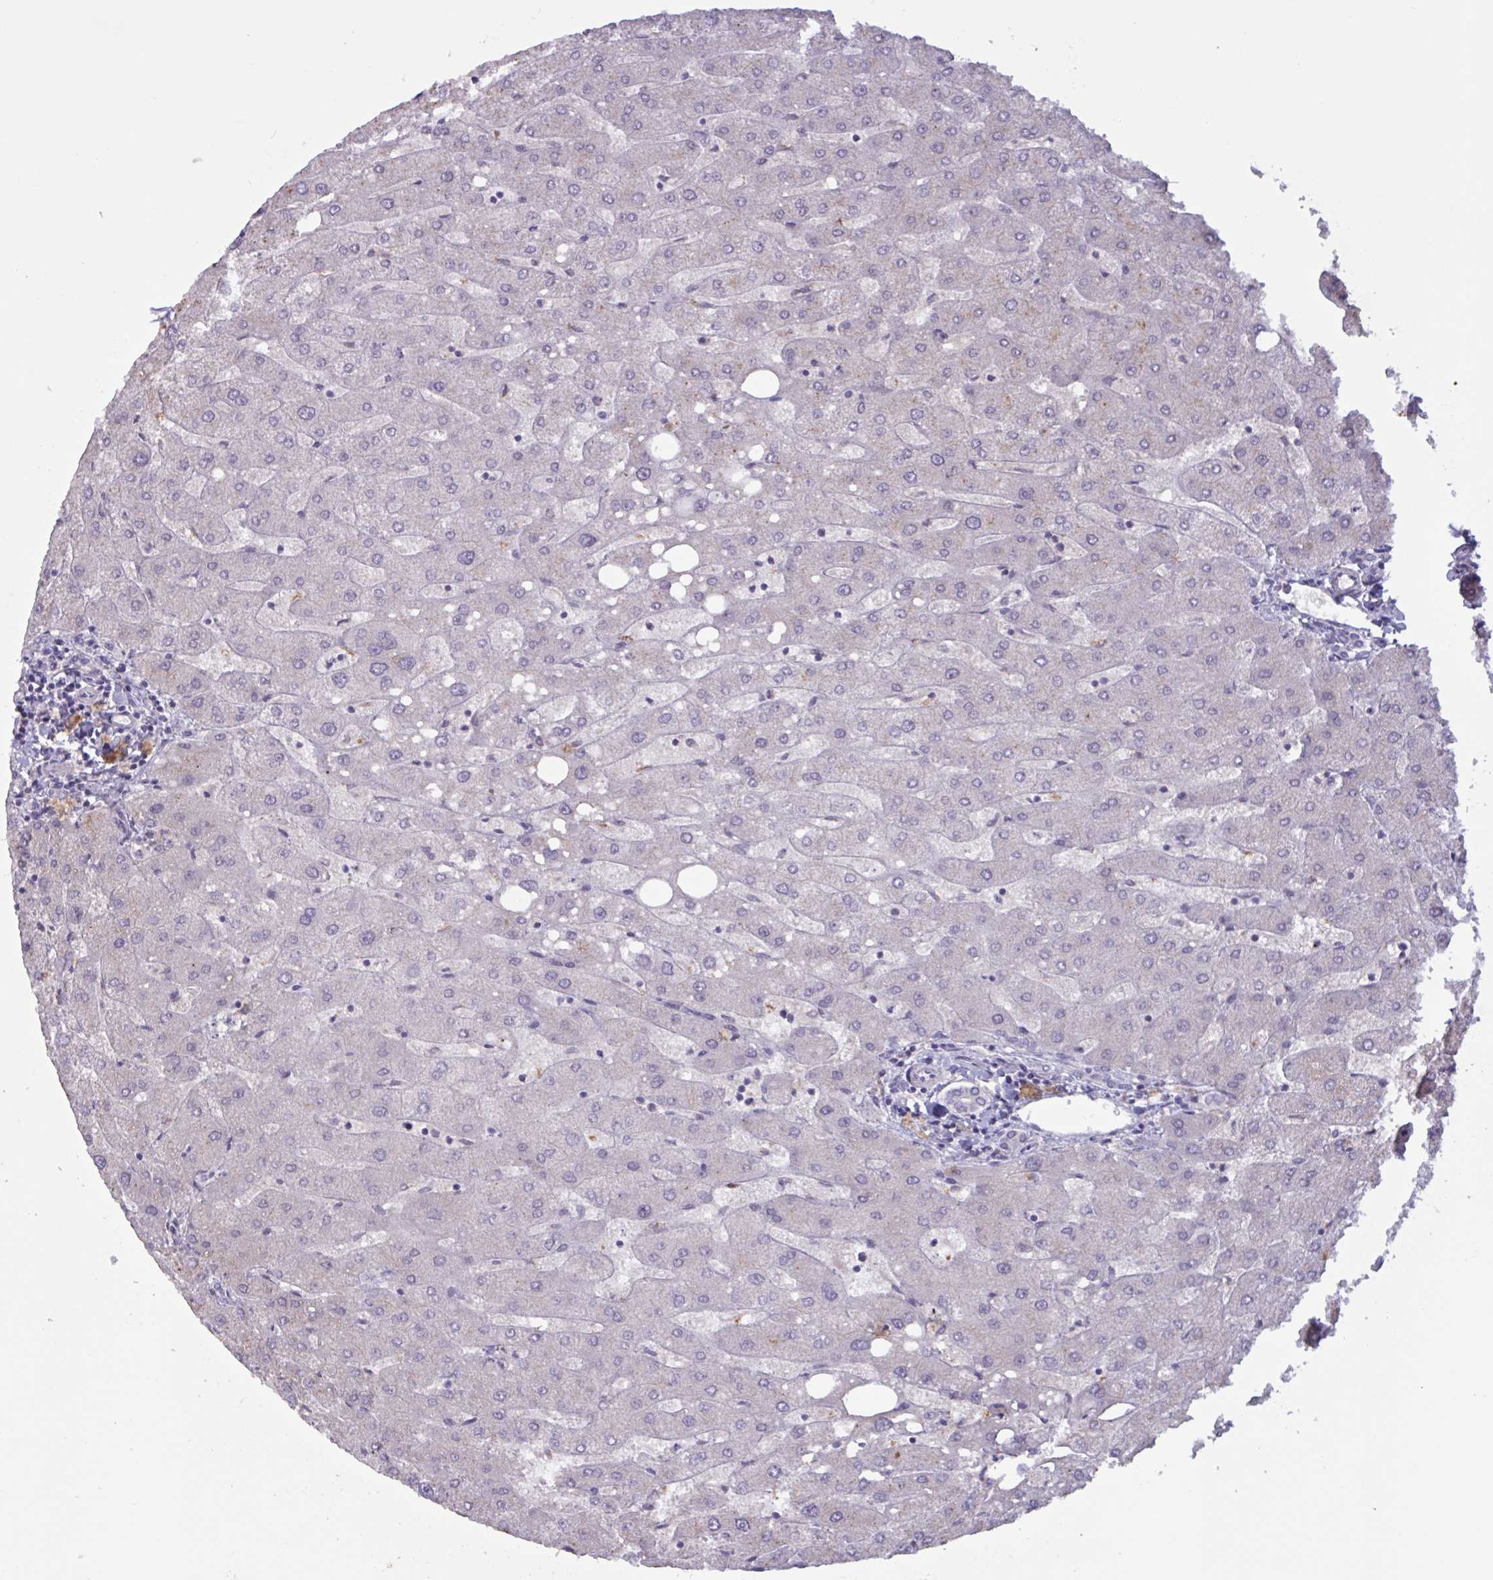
{"staining": {"intensity": "negative", "quantity": "none", "location": "none"}, "tissue": "liver", "cell_type": "Cholangiocytes", "image_type": "normal", "snomed": [{"axis": "morphology", "description": "Normal tissue, NOS"}, {"axis": "topography", "description": "Liver"}], "caption": "High power microscopy photomicrograph of an immunohistochemistry (IHC) micrograph of normal liver, revealing no significant expression in cholangiocytes.", "gene": "ENSG00000281613", "patient": {"sex": "male", "age": 67}}